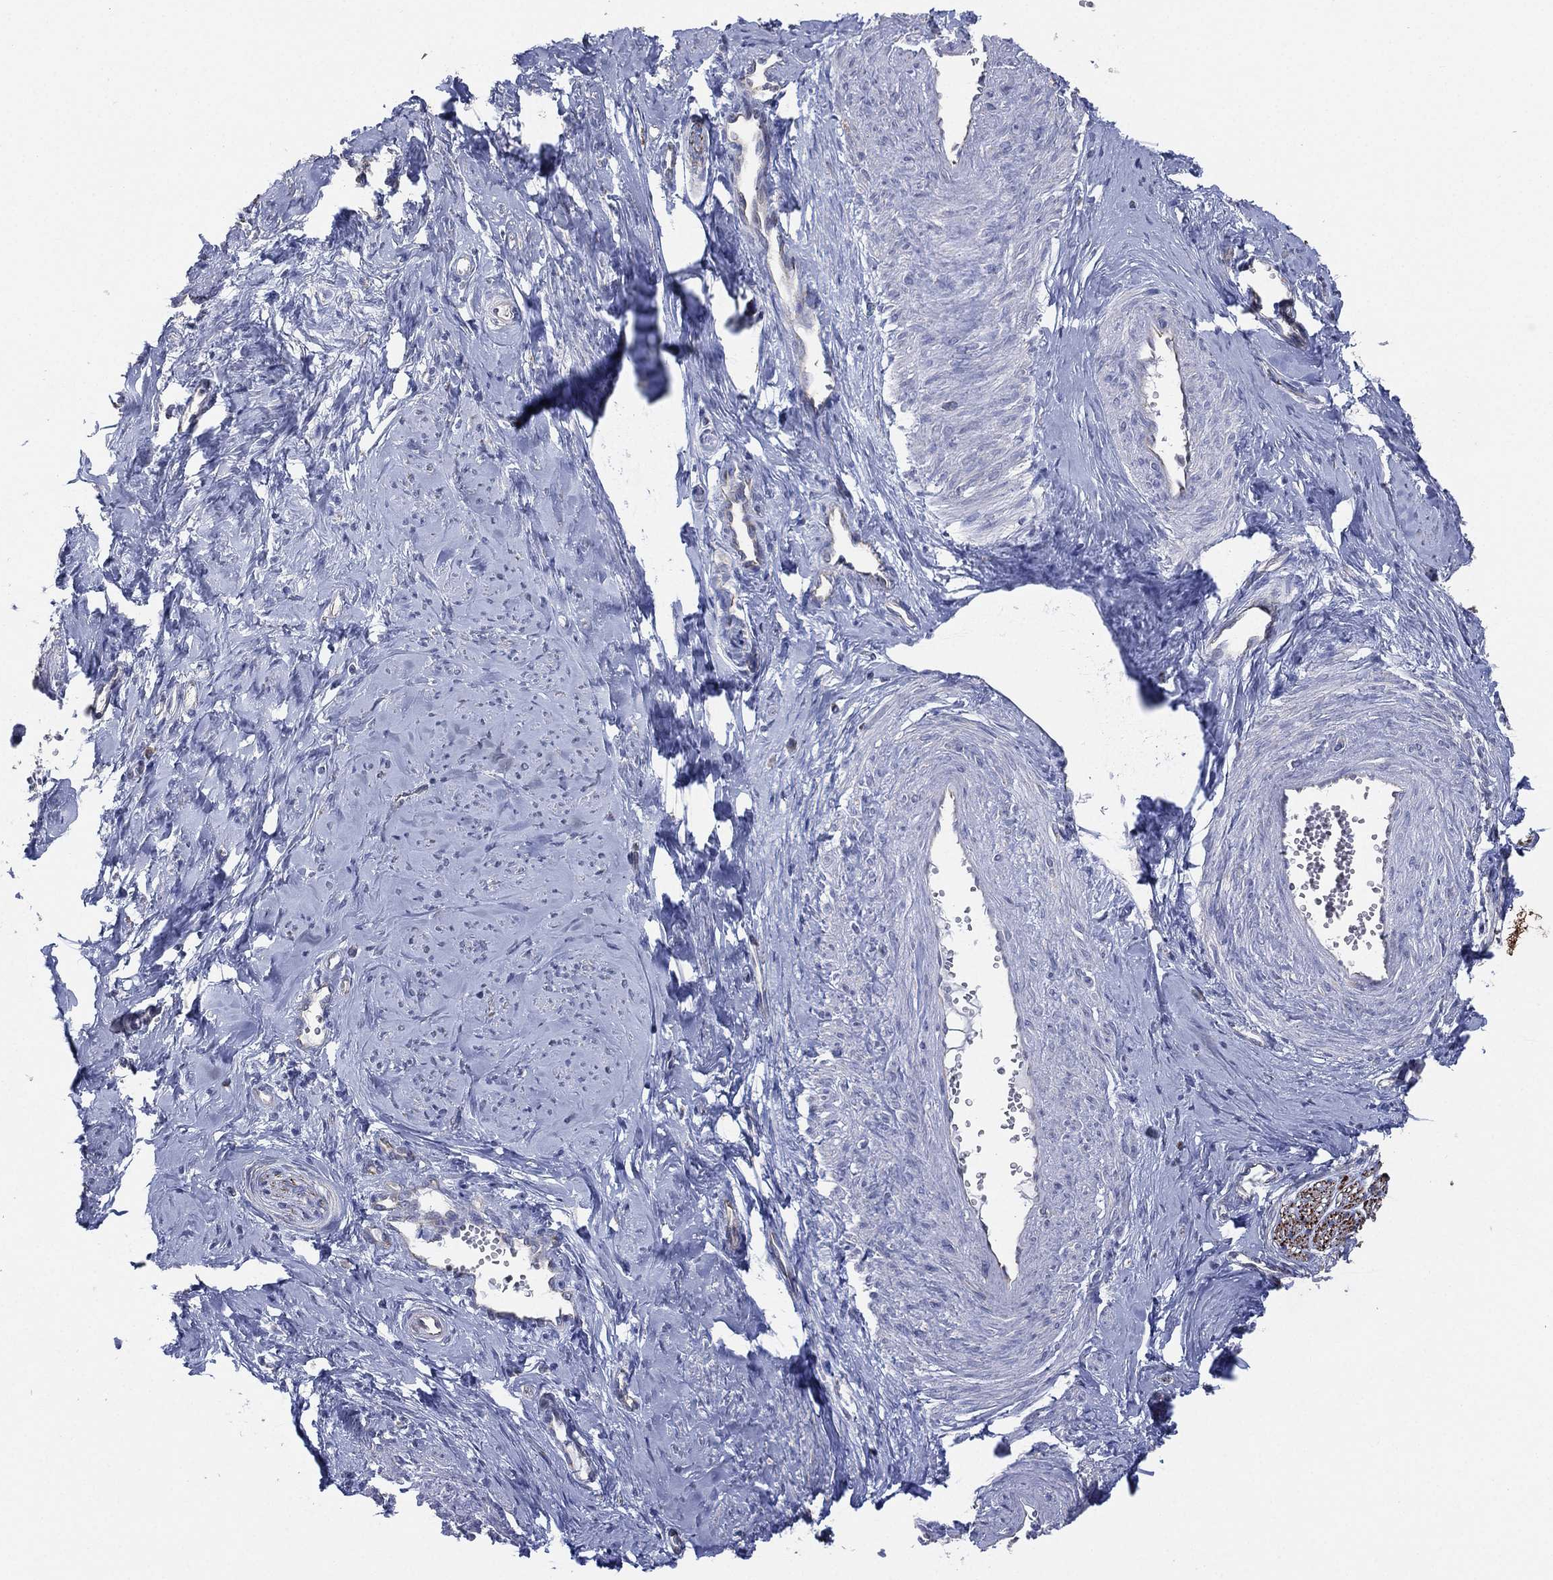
{"staining": {"intensity": "negative", "quantity": "none", "location": "none"}, "tissue": "smooth muscle", "cell_type": "Smooth muscle cells", "image_type": "normal", "snomed": [{"axis": "morphology", "description": "Normal tissue, NOS"}, {"axis": "topography", "description": "Smooth muscle"}], "caption": "Immunohistochemistry histopathology image of normal smooth muscle: smooth muscle stained with DAB (3,3'-diaminobenzidine) displays no significant protein staining in smooth muscle cells.", "gene": "INA", "patient": {"sex": "female", "age": 48}}